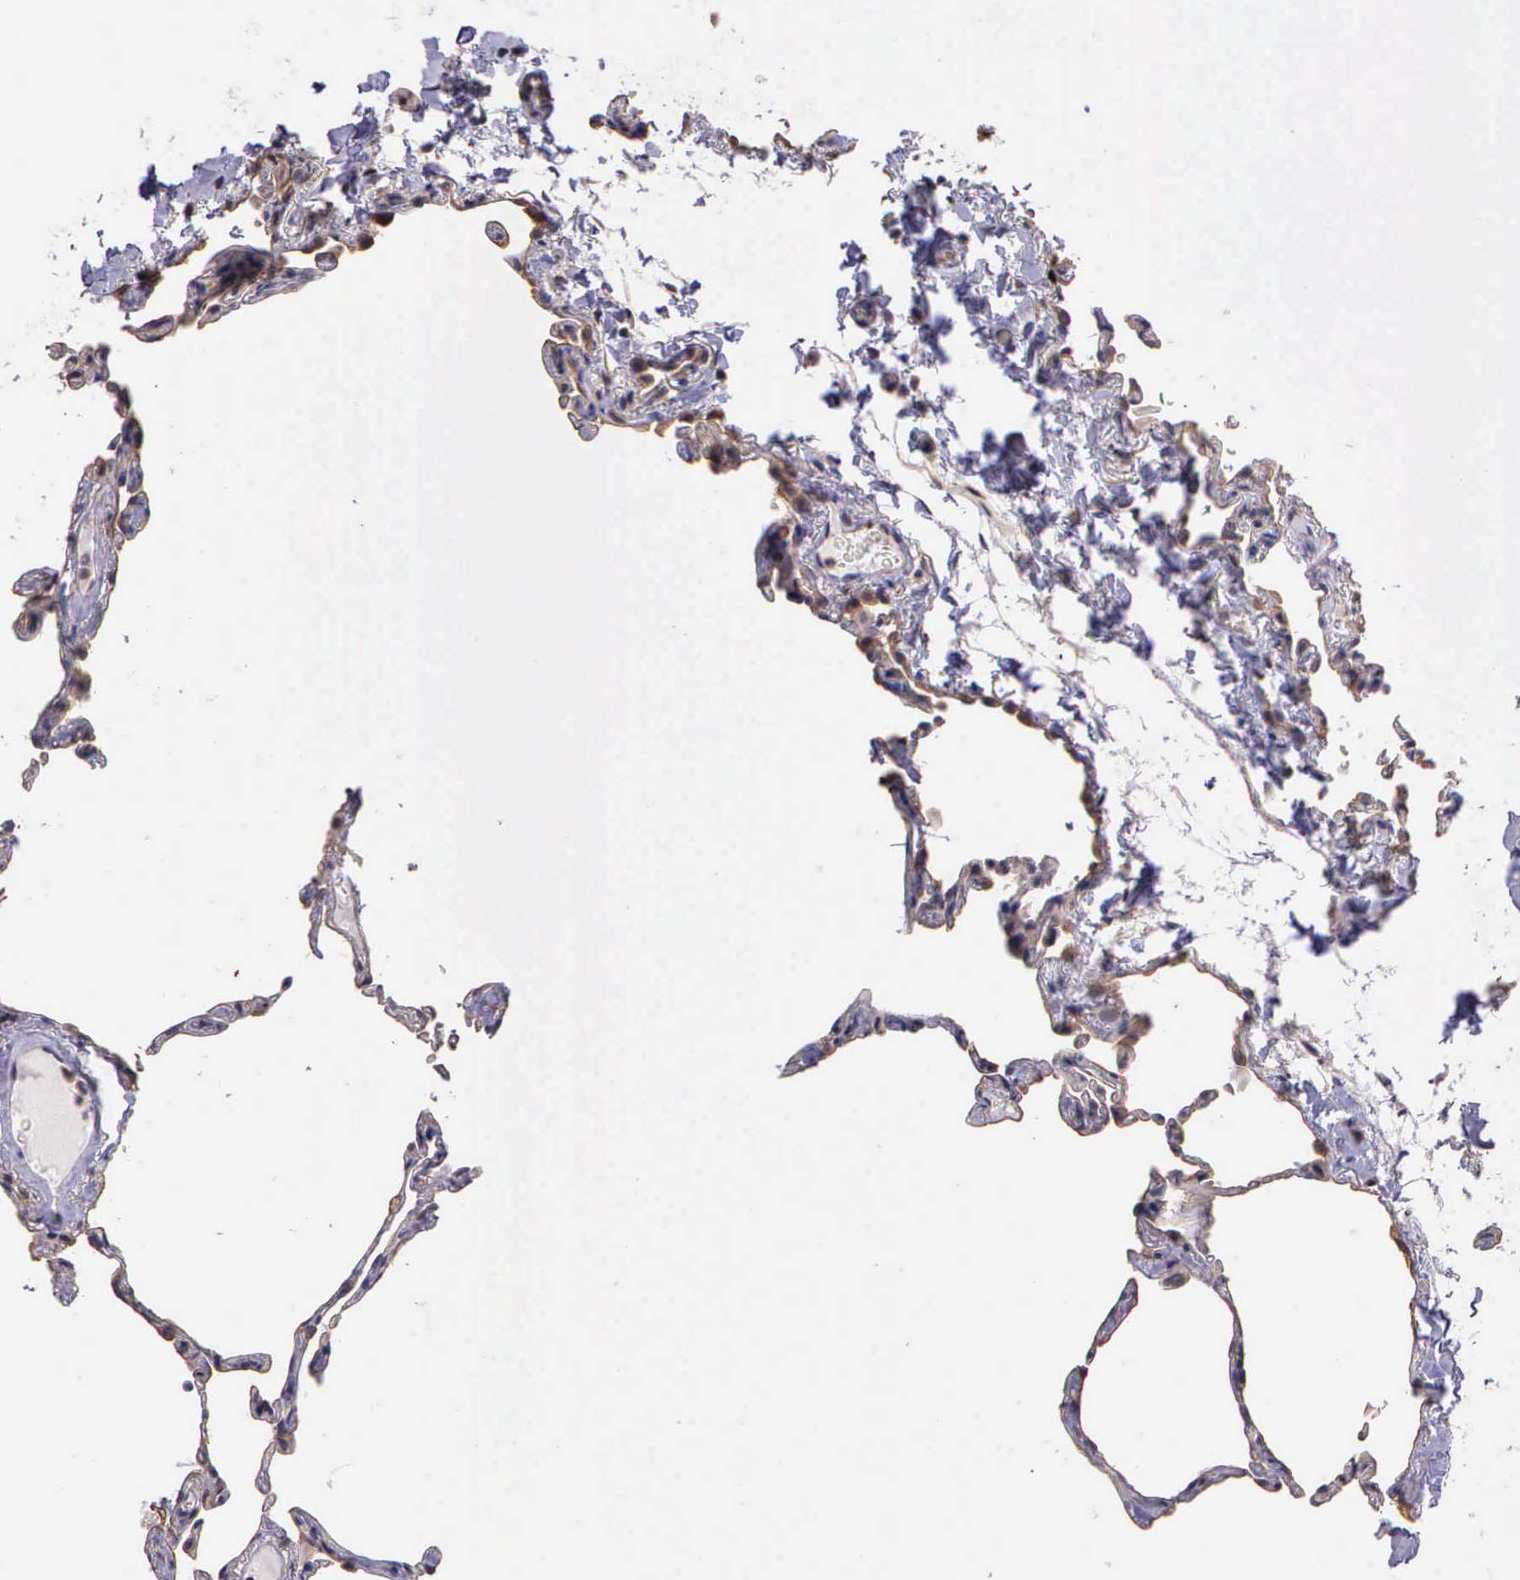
{"staining": {"intensity": "weak", "quantity": "25%-75%", "location": "cytoplasmic/membranous"}, "tissue": "lung", "cell_type": "Alveolar cells", "image_type": "normal", "snomed": [{"axis": "morphology", "description": "Normal tissue, NOS"}, {"axis": "topography", "description": "Lung"}], "caption": "About 25%-75% of alveolar cells in unremarkable lung show weak cytoplasmic/membranous protein expression as visualized by brown immunohistochemical staining.", "gene": "IGBP1P2", "patient": {"sex": "female", "age": 75}}